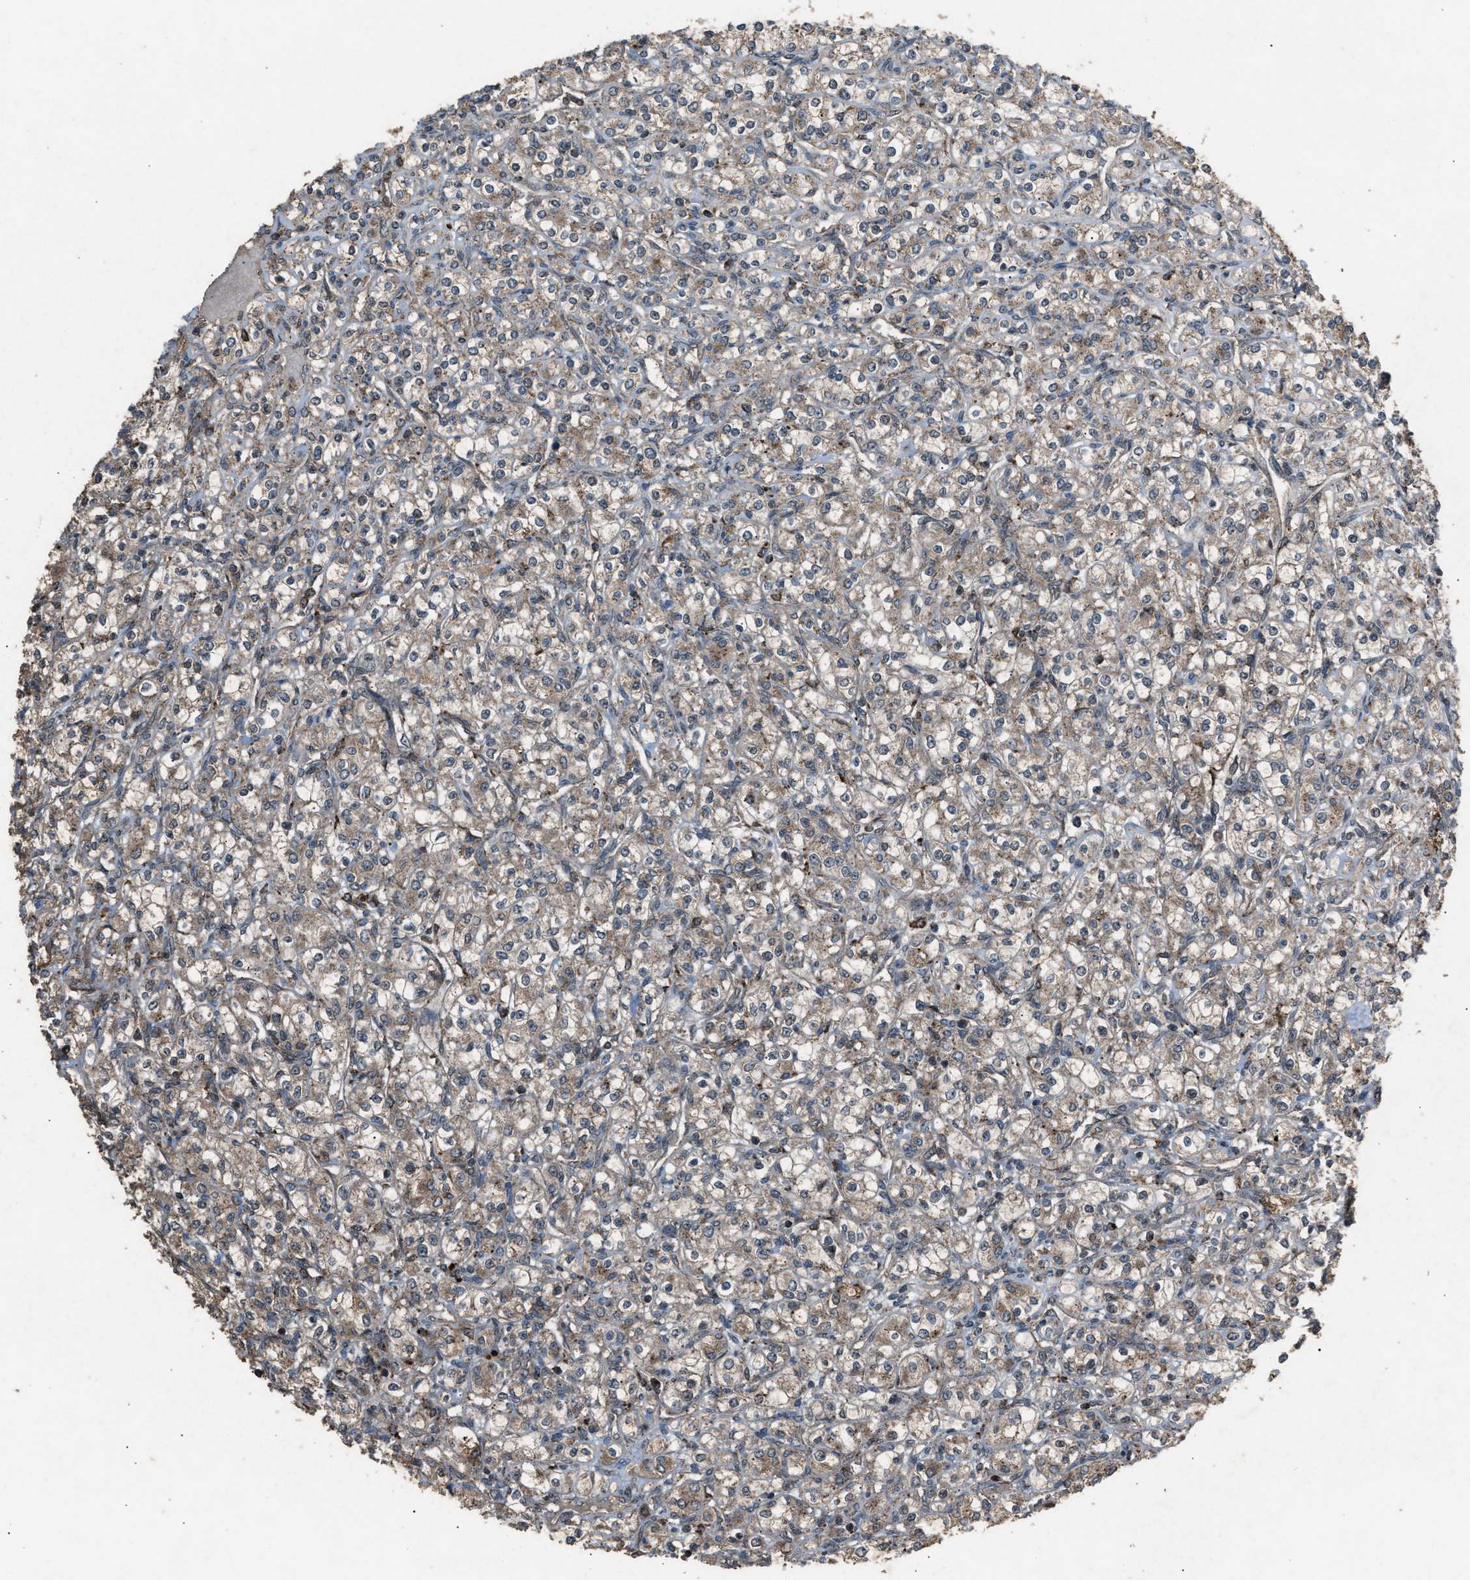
{"staining": {"intensity": "weak", "quantity": ">75%", "location": "cytoplasmic/membranous"}, "tissue": "renal cancer", "cell_type": "Tumor cells", "image_type": "cancer", "snomed": [{"axis": "morphology", "description": "Adenocarcinoma, NOS"}, {"axis": "topography", "description": "Kidney"}], "caption": "IHC micrograph of neoplastic tissue: renal adenocarcinoma stained using immunohistochemistry reveals low levels of weak protein expression localized specifically in the cytoplasmic/membranous of tumor cells, appearing as a cytoplasmic/membranous brown color.", "gene": "PSMD1", "patient": {"sex": "male", "age": 77}}